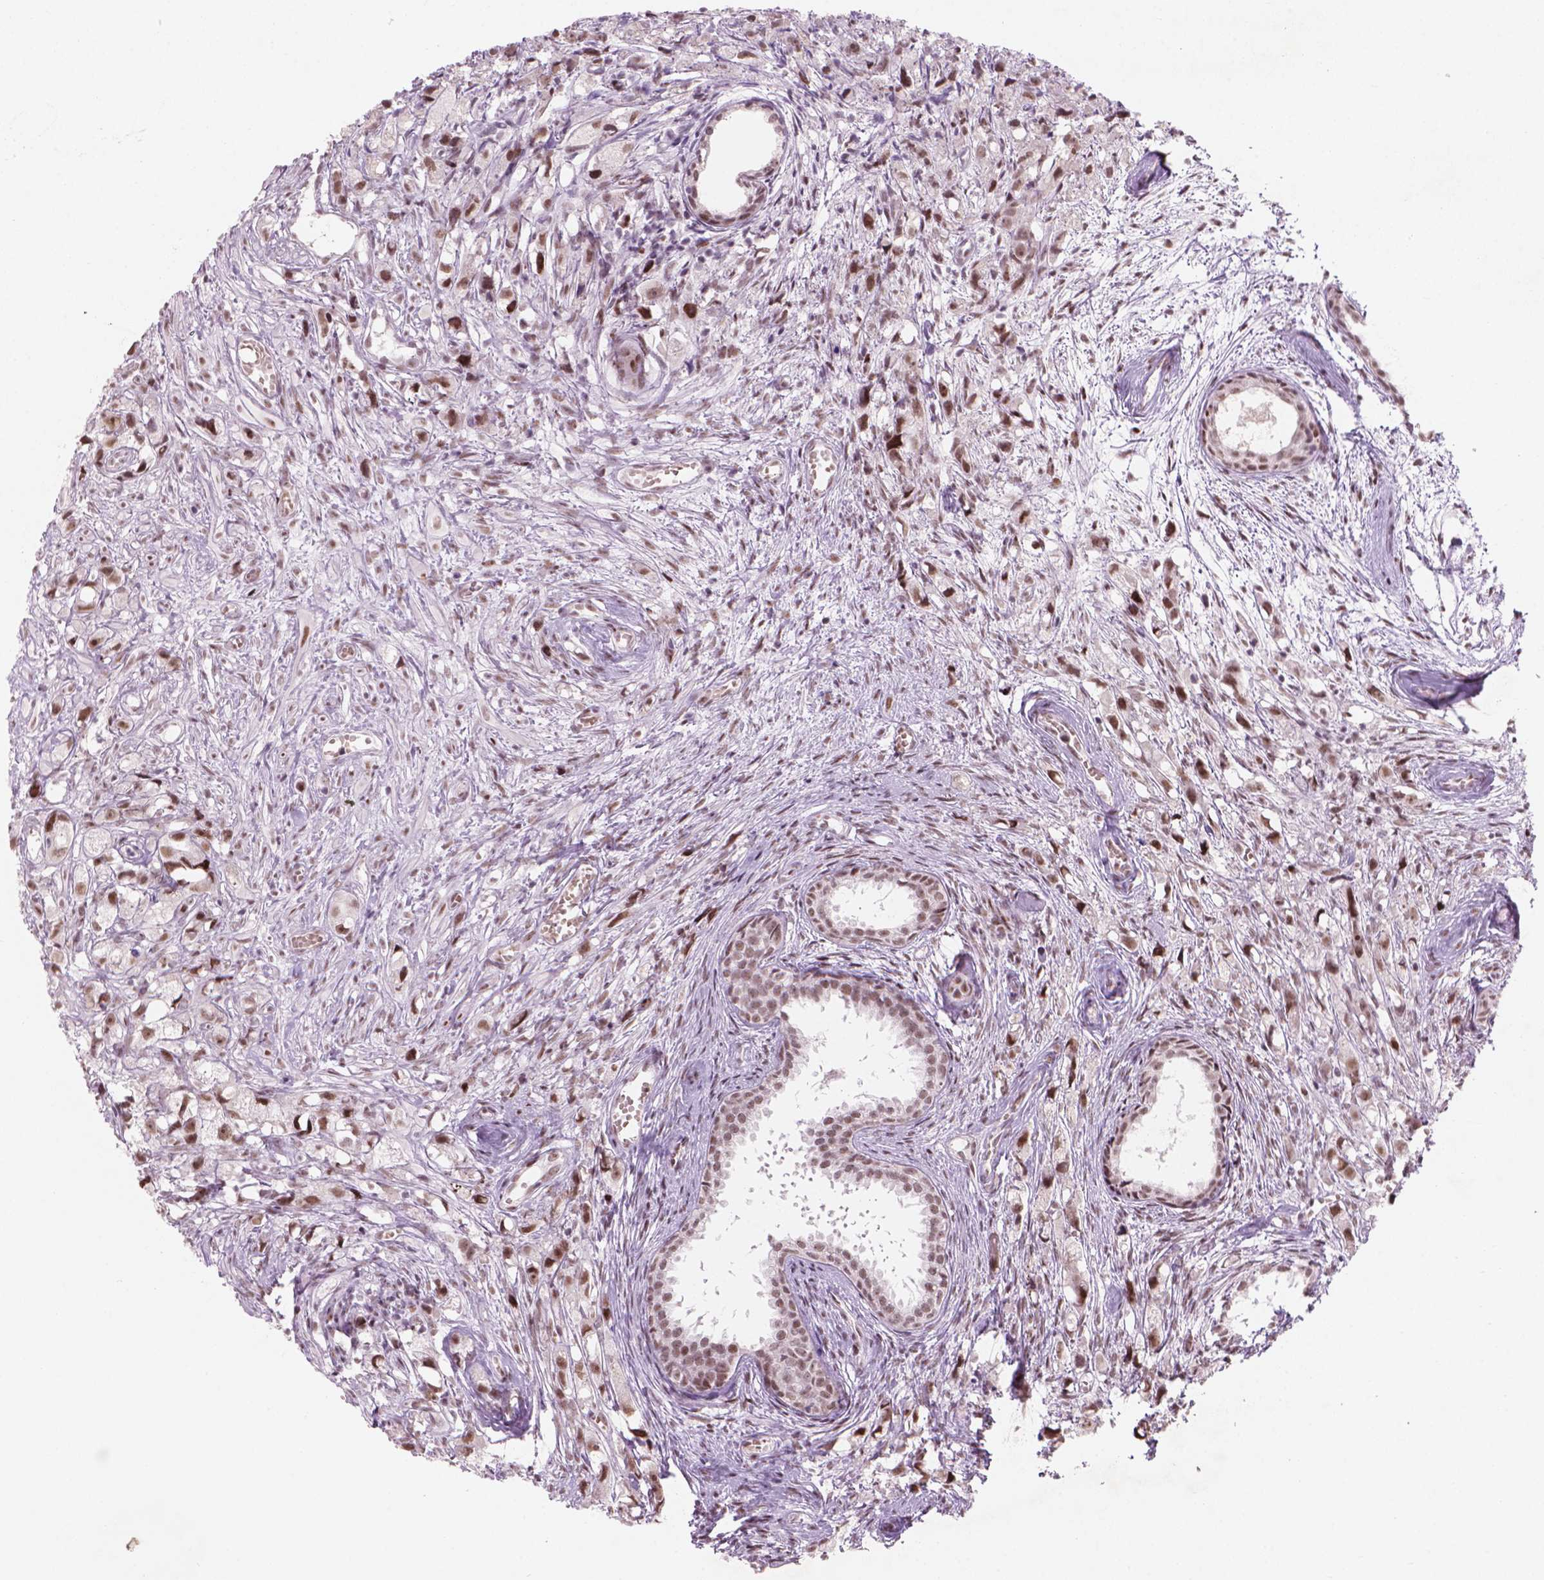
{"staining": {"intensity": "moderate", "quantity": ">75%", "location": "nuclear"}, "tissue": "prostate cancer", "cell_type": "Tumor cells", "image_type": "cancer", "snomed": [{"axis": "morphology", "description": "Adenocarcinoma, High grade"}, {"axis": "topography", "description": "Prostate"}], "caption": "Immunohistochemical staining of human prostate adenocarcinoma (high-grade) shows medium levels of moderate nuclear staining in approximately >75% of tumor cells. (Brightfield microscopy of DAB IHC at high magnification).", "gene": "HES7", "patient": {"sex": "male", "age": 75}}